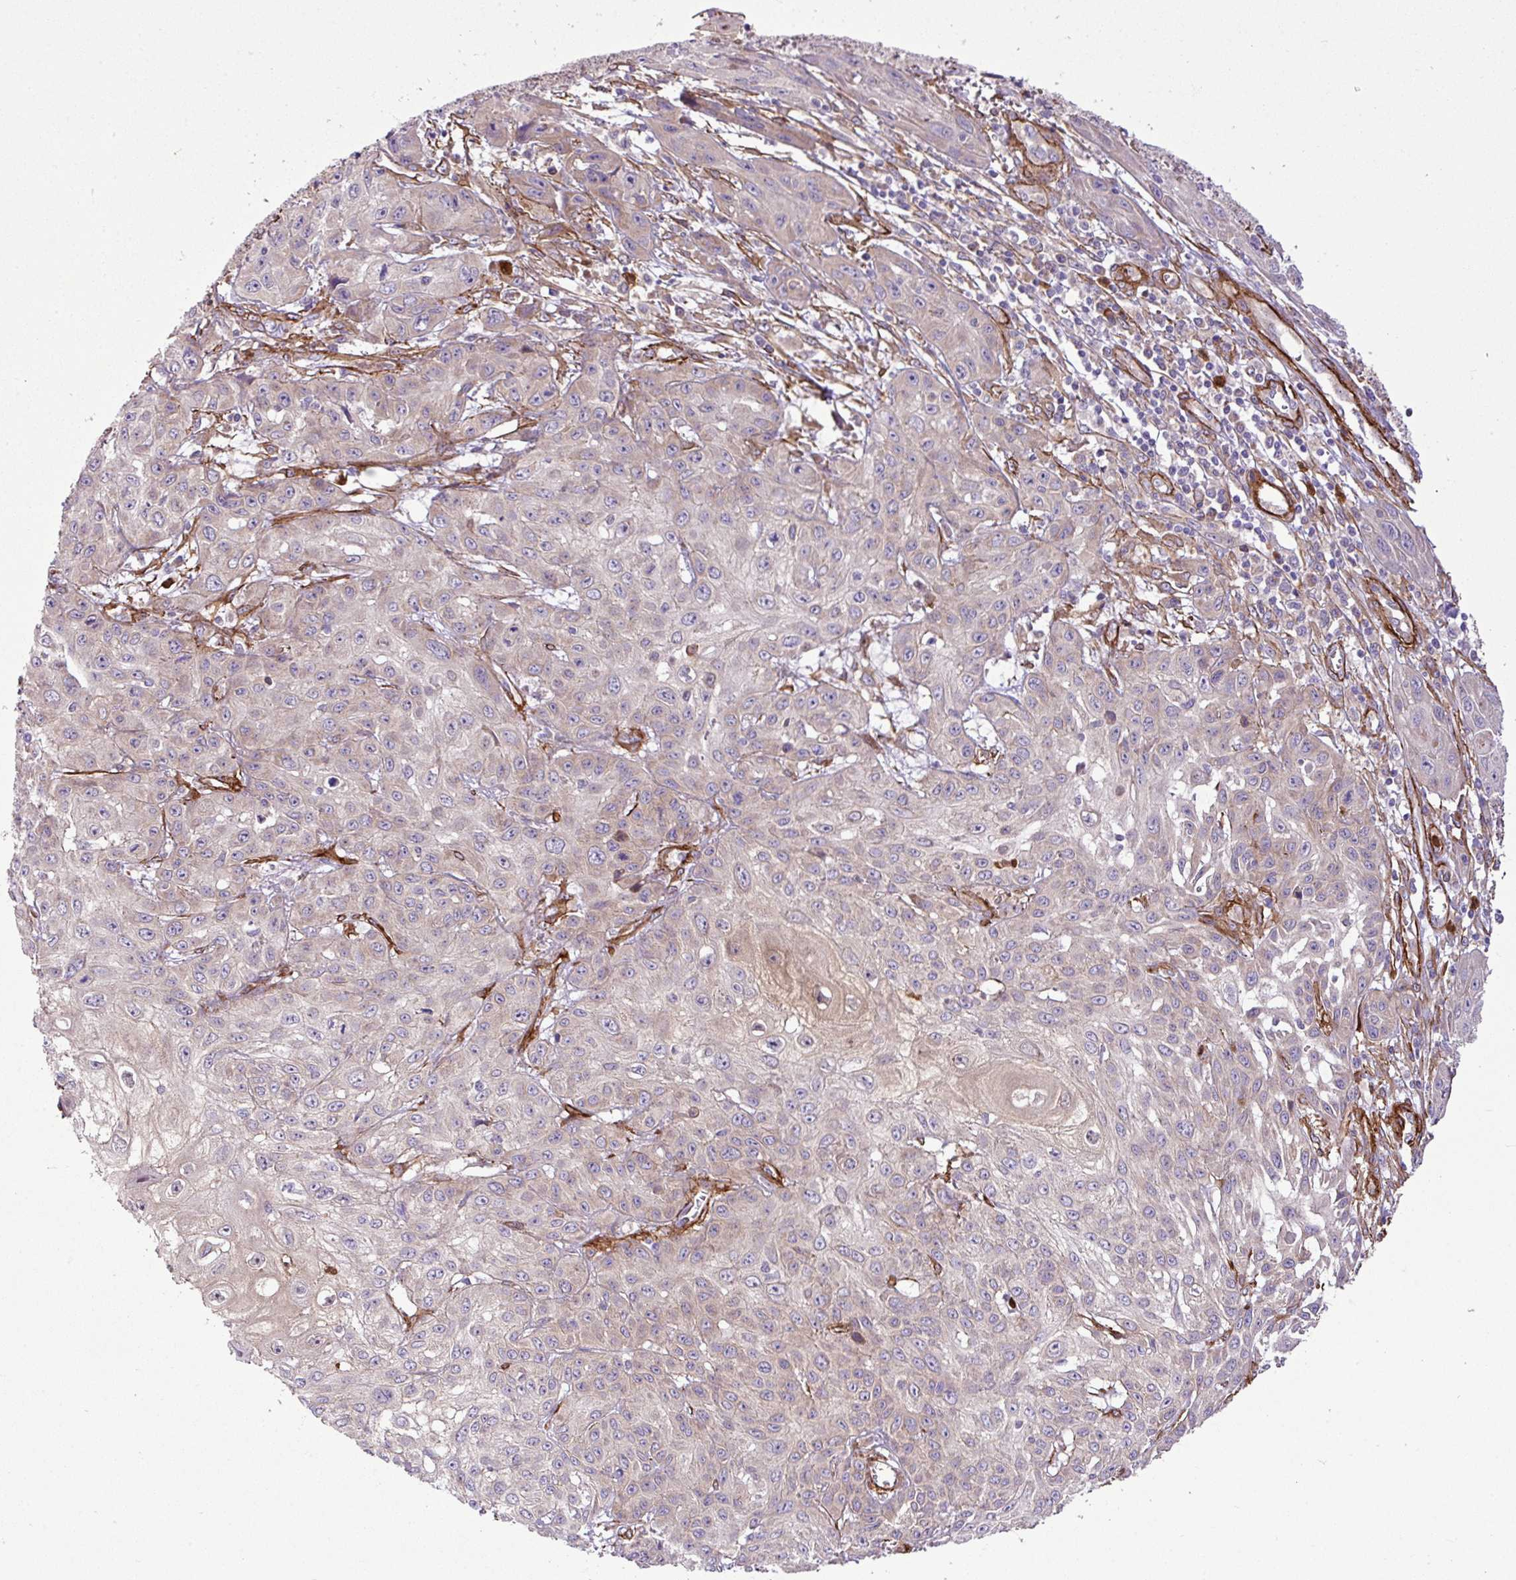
{"staining": {"intensity": "weak", "quantity": "25%-75%", "location": "cytoplasmic/membranous"}, "tissue": "skin cancer", "cell_type": "Tumor cells", "image_type": "cancer", "snomed": [{"axis": "morphology", "description": "Squamous cell carcinoma, NOS"}, {"axis": "topography", "description": "Skin"}, {"axis": "topography", "description": "Vulva"}], "caption": "Immunohistochemical staining of skin squamous cell carcinoma shows weak cytoplasmic/membranous protein expression in approximately 25%-75% of tumor cells. The protein of interest is stained brown, and the nuclei are stained in blue (DAB (3,3'-diaminobenzidine) IHC with brightfield microscopy, high magnification).", "gene": "FAM47E", "patient": {"sex": "female", "age": 71}}